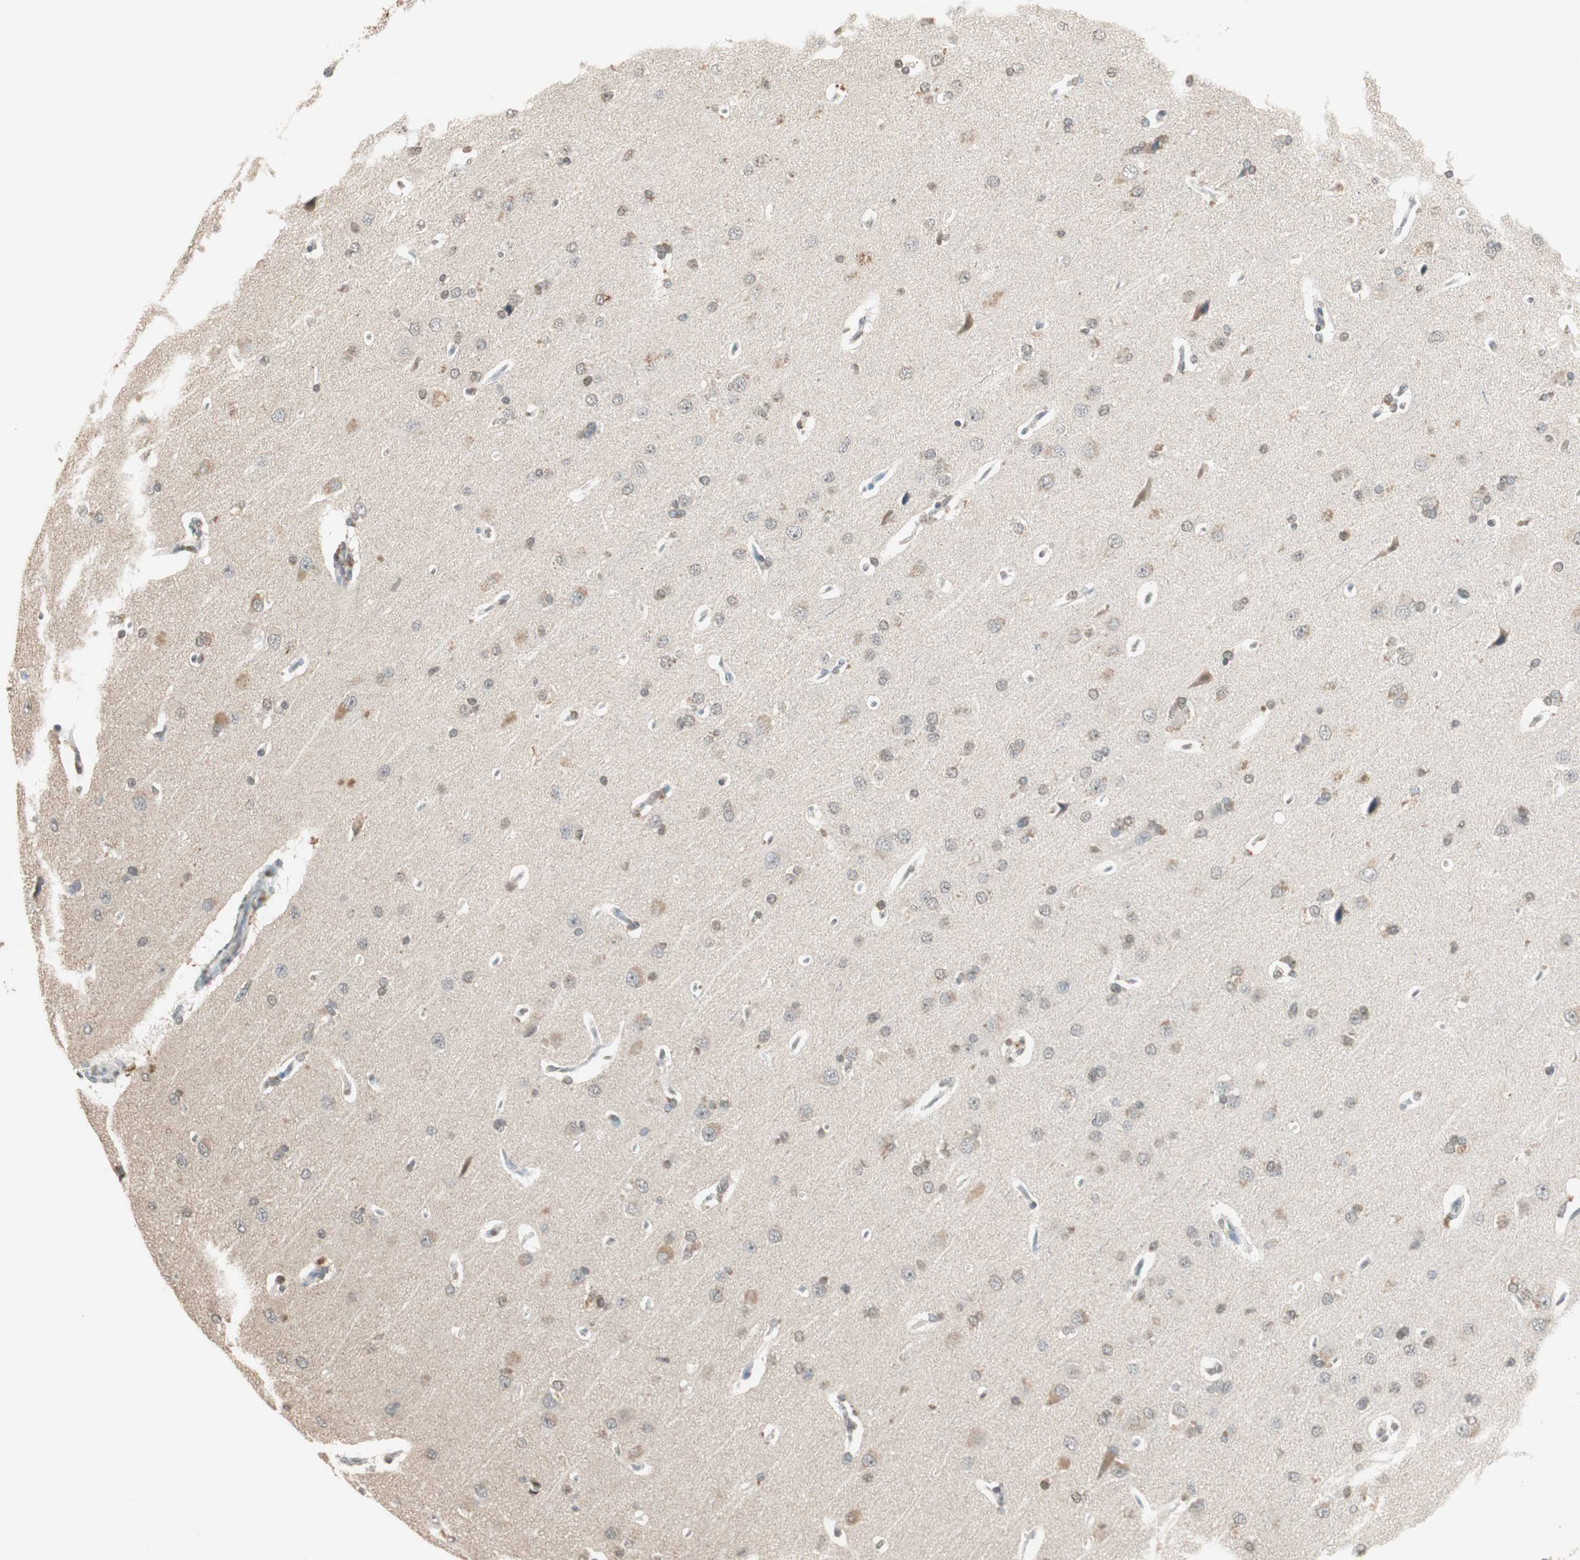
{"staining": {"intensity": "negative", "quantity": "none", "location": "none"}, "tissue": "cerebral cortex", "cell_type": "Endothelial cells", "image_type": "normal", "snomed": [{"axis": "morphology", "description": "Normal tissue, NOS"}, {"axis": "topography", "description": "Cerebral cortex"}], "caption": "Immunohistochemistry photomicrograph of normal cerebral cortex: human cerebral cortex stained with DAB shows no significant protein positivity in endothelial cells. (Stains: DAB IHC with hematoxylin counter stain, Microscopy: brightfield microscopy at high magnification).", "gene": "PRELID1", "patient": {"sex": "male", "age": 62}}